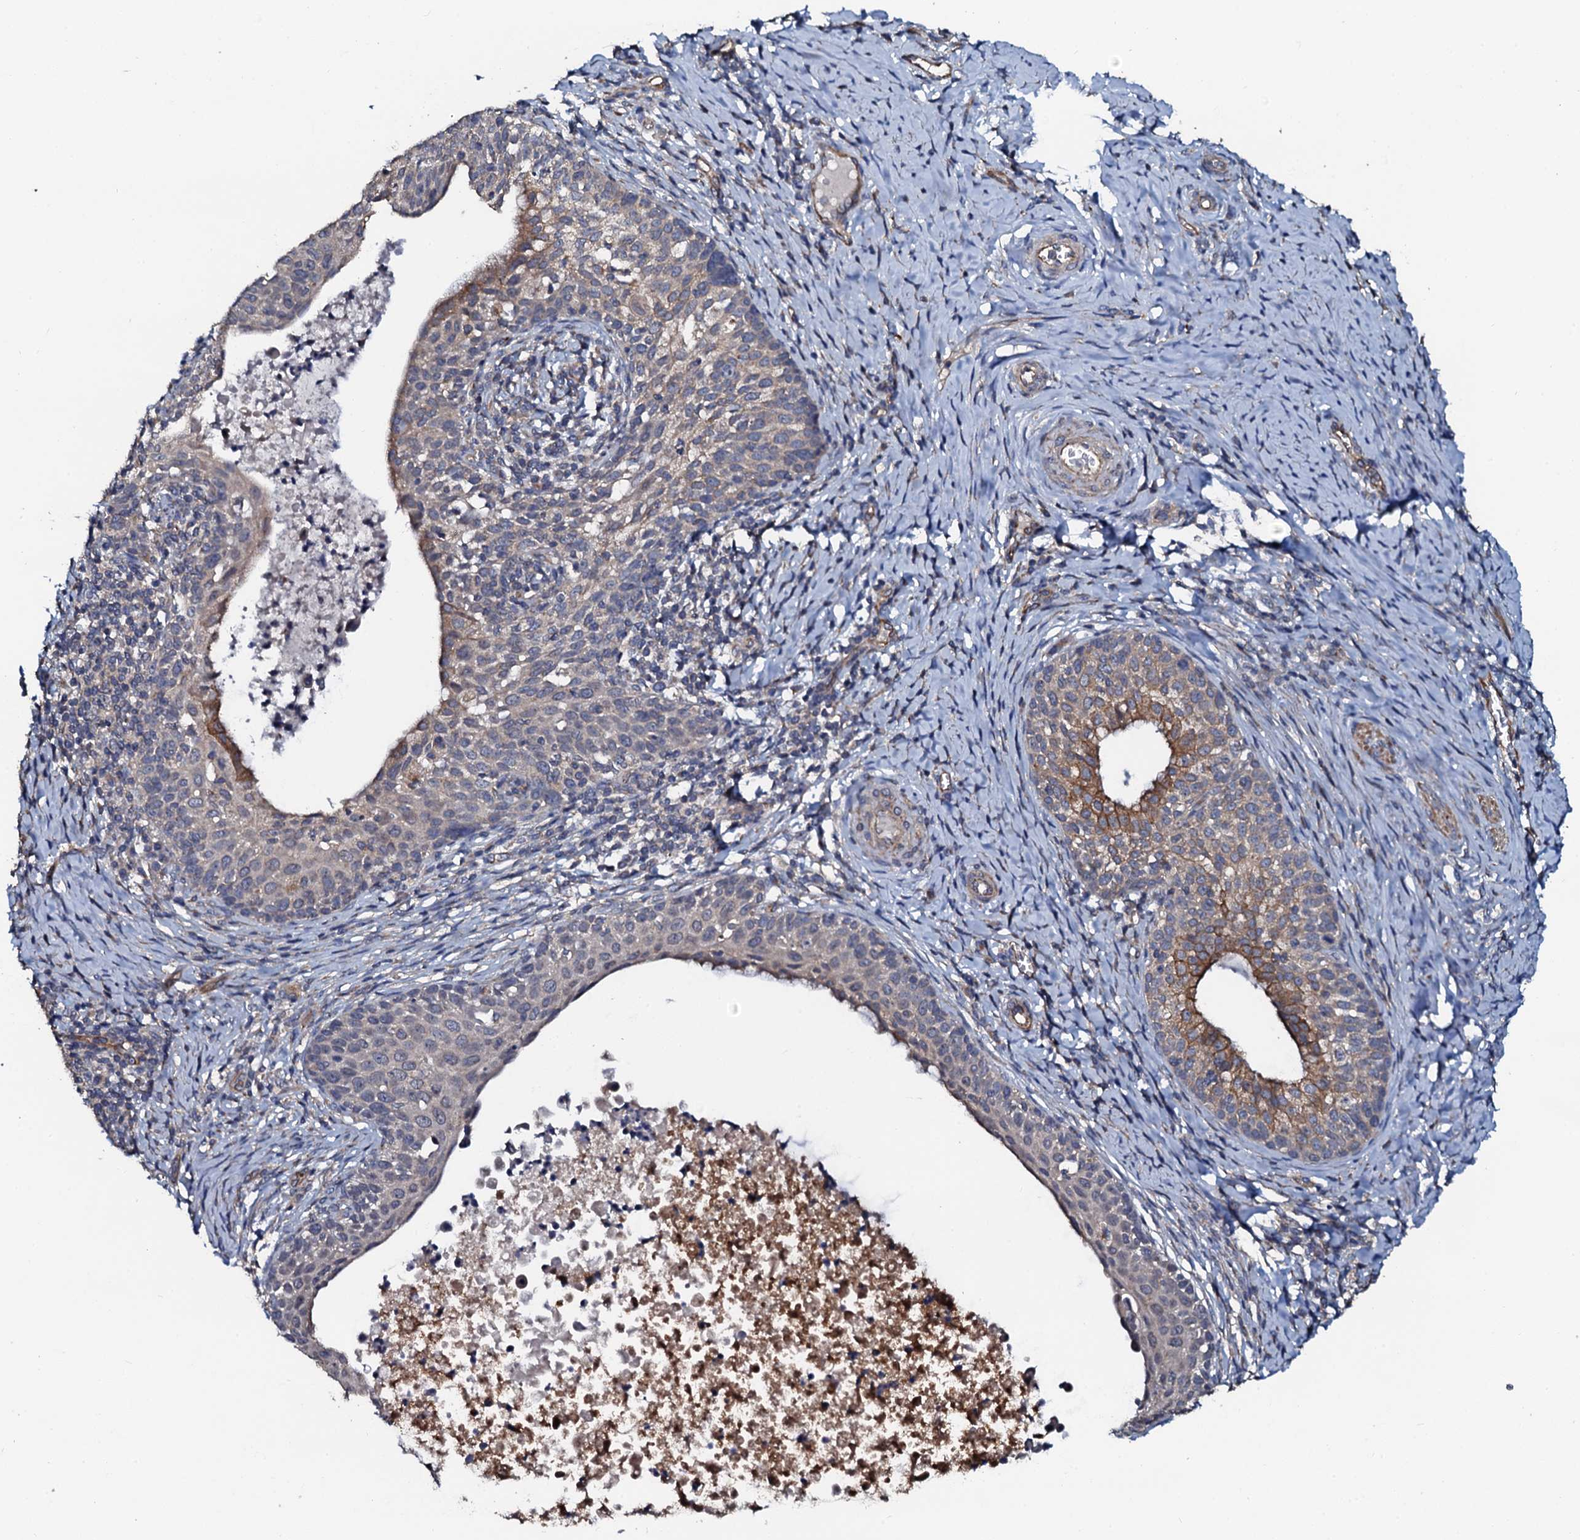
{"staining": {"intensity": "moderate", "quantity": "<25%", "location": "cytoplasmic/membranous"}, "tissue": "cervical cancer", "cell_type": "Tumor cells", "image_type": "cancer", "snomed": [{"axis": "morphology", "description": "Squamous cell carcinoma, NOS"}, {"axis": "topography", "description": "Cervix"}], "caption": "Moderate cytoplasmic/membranous staining for a protein is identified in about <25% of tumor cells of cervical cancer (squamous cell carcinoma) using IHC.", "gene": "GLCE", "patient": {"sex": "female", "age": 52}}